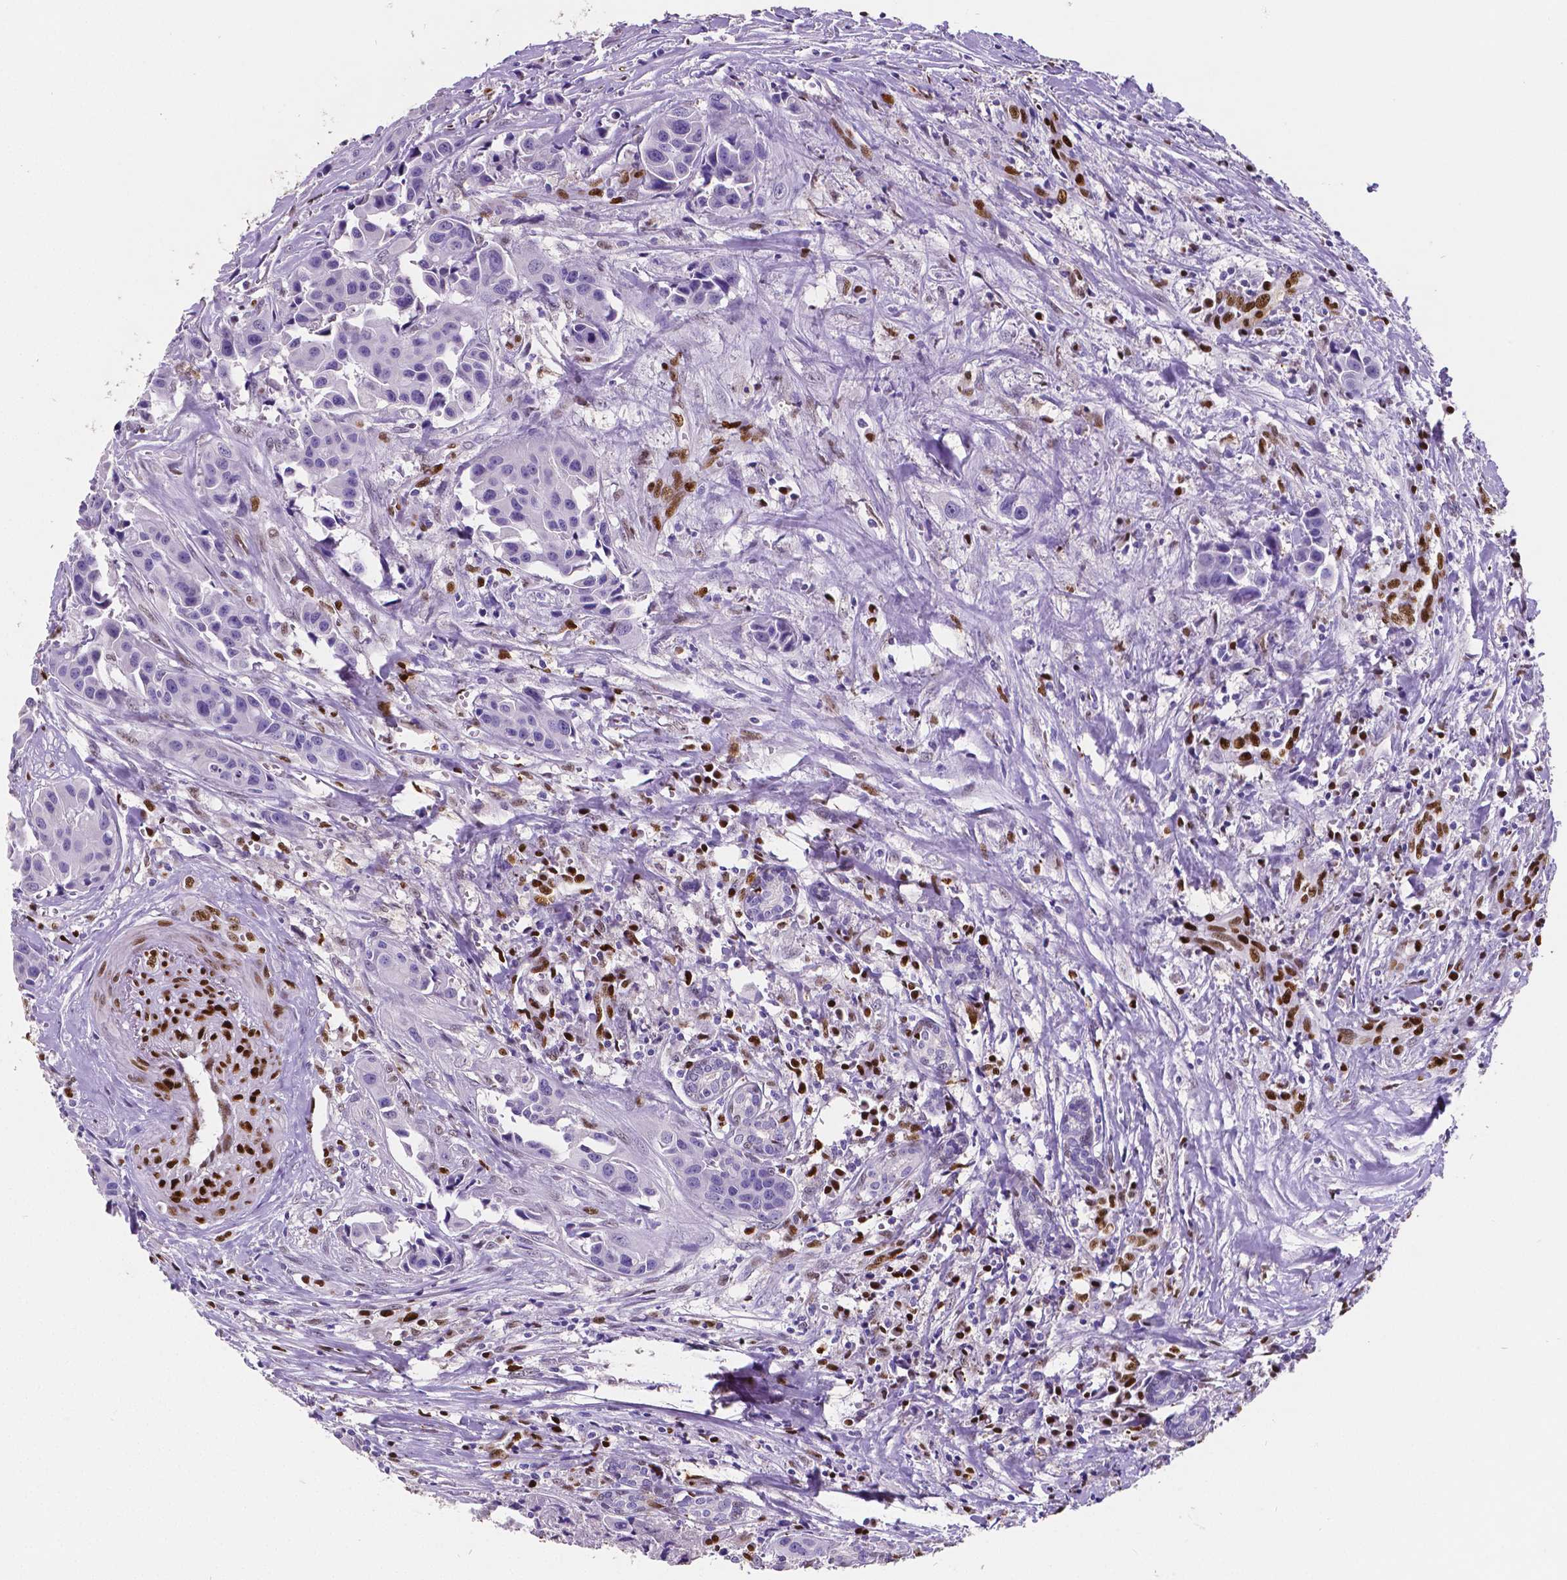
{"staining": {"intensity": "negative", "quantity": "none", "location": "none"}, "tissue": "head and neck cancer", "cell_type": "Tumor cells", "image_type": "cancer", "snomed": [{"axis": "morphology", "description": "Adenocarcinoma, NOS"}, {"axis": "topography", "description": "Head-Neck"}], "caption": "An image of human head and neck cancer (adenocarcinoma) is negative for staining in tumor cells.", "gene": "MEF2C", "patient": {"sex": "male", "age": 76}}